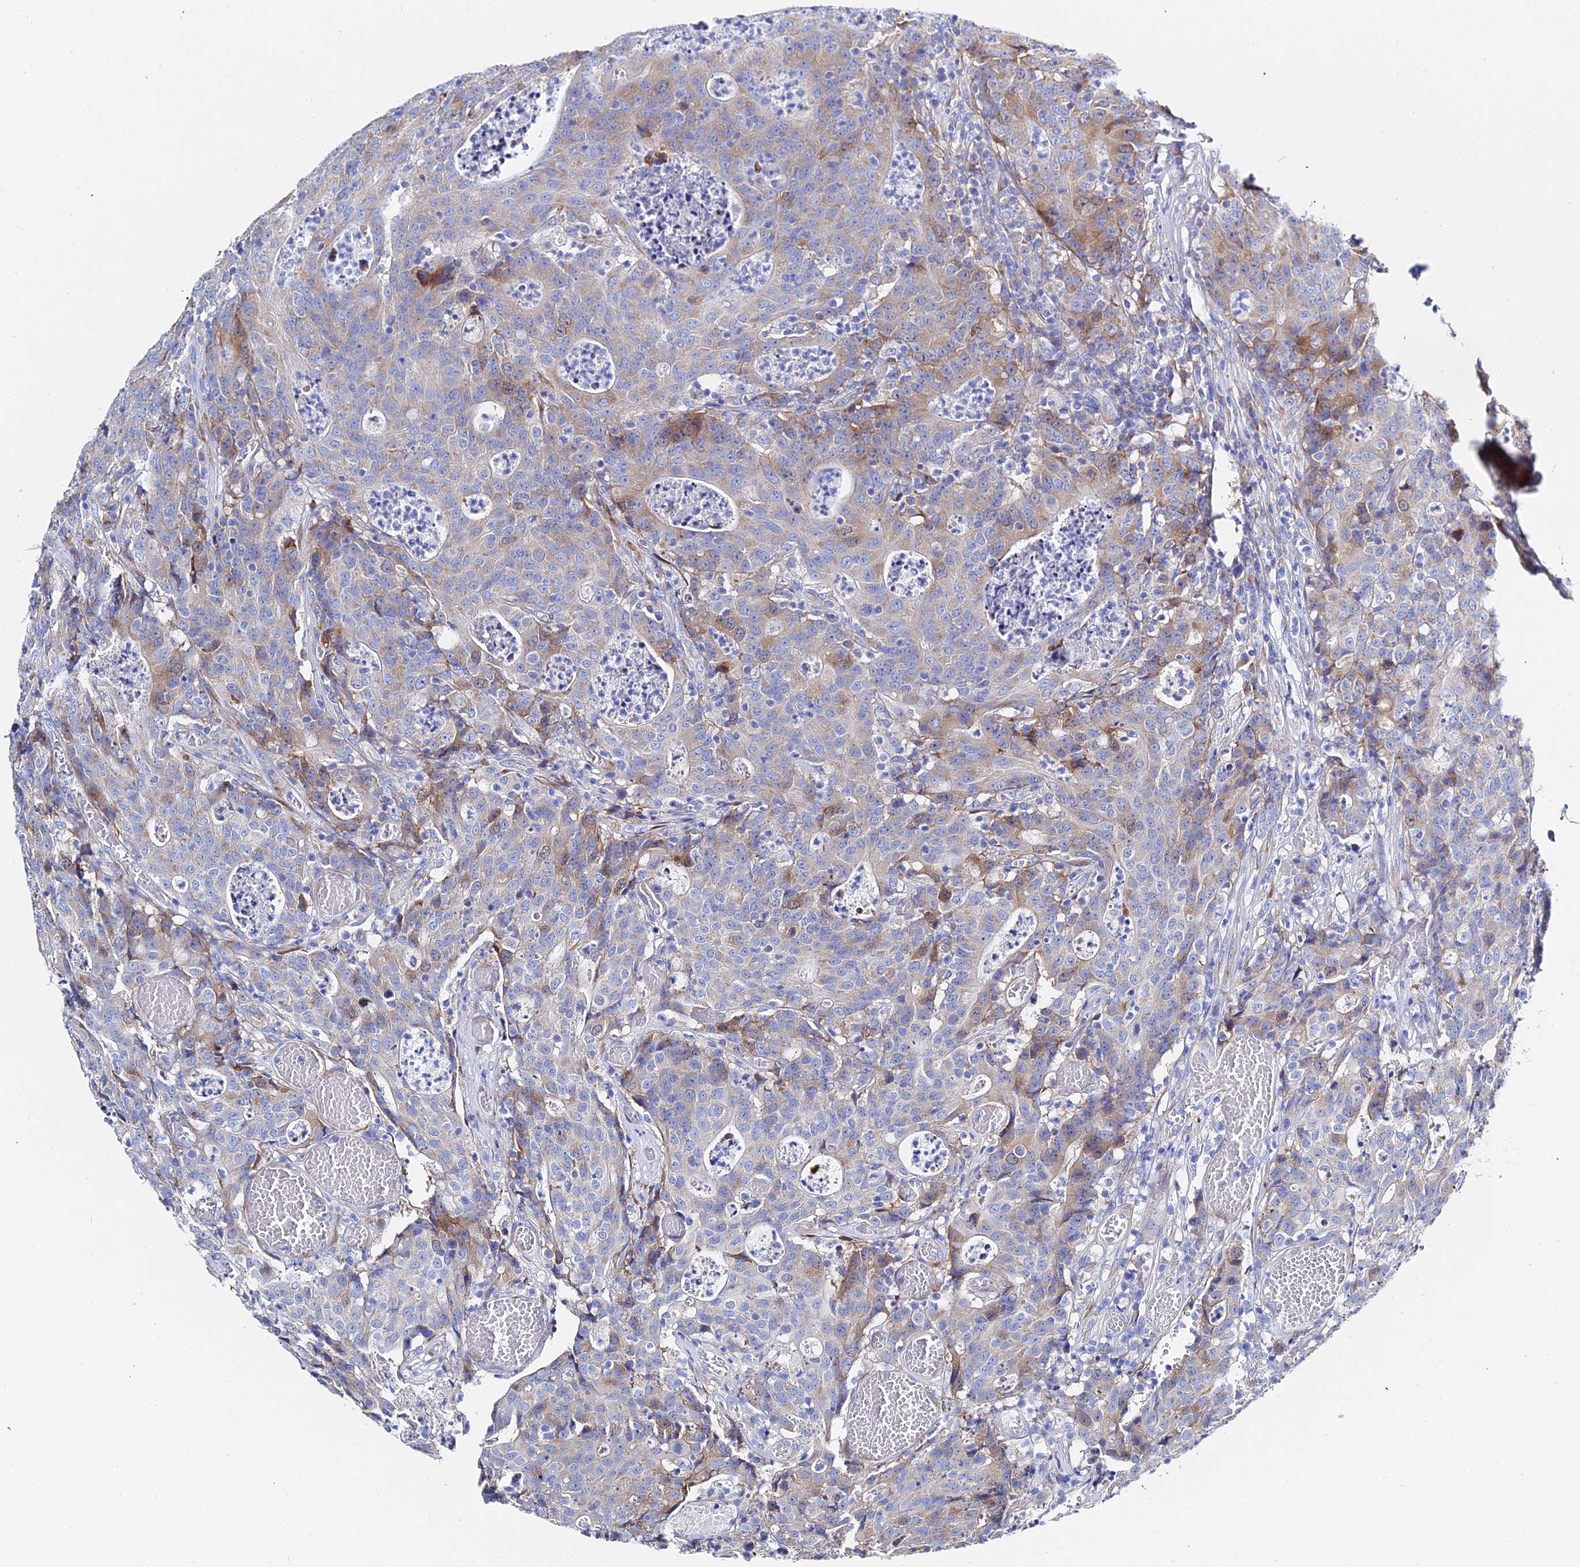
{"staining": {"intensity": "moderate", "quantity": "25%-75%", "location": "cytoplasmic/membranous"}, "tissue": "colorectal cancer", "cell_type": "Tumor cells", "image_type": "cancer", "snomed": [{"axis": "morphology", "description": "Adenocarcinoma, NOS"}, {"axis": "topography", "description": "Colon"}], "caption": "About 25%-75% of tumor cells in colorectal adenocarcinoma demonstrate moderate cytoplasmic/membranous protein staining as visualized by brown immunohistochemical staining.", "gene": "PTTG1", "patient": {"sex": "male", "age": 83}}